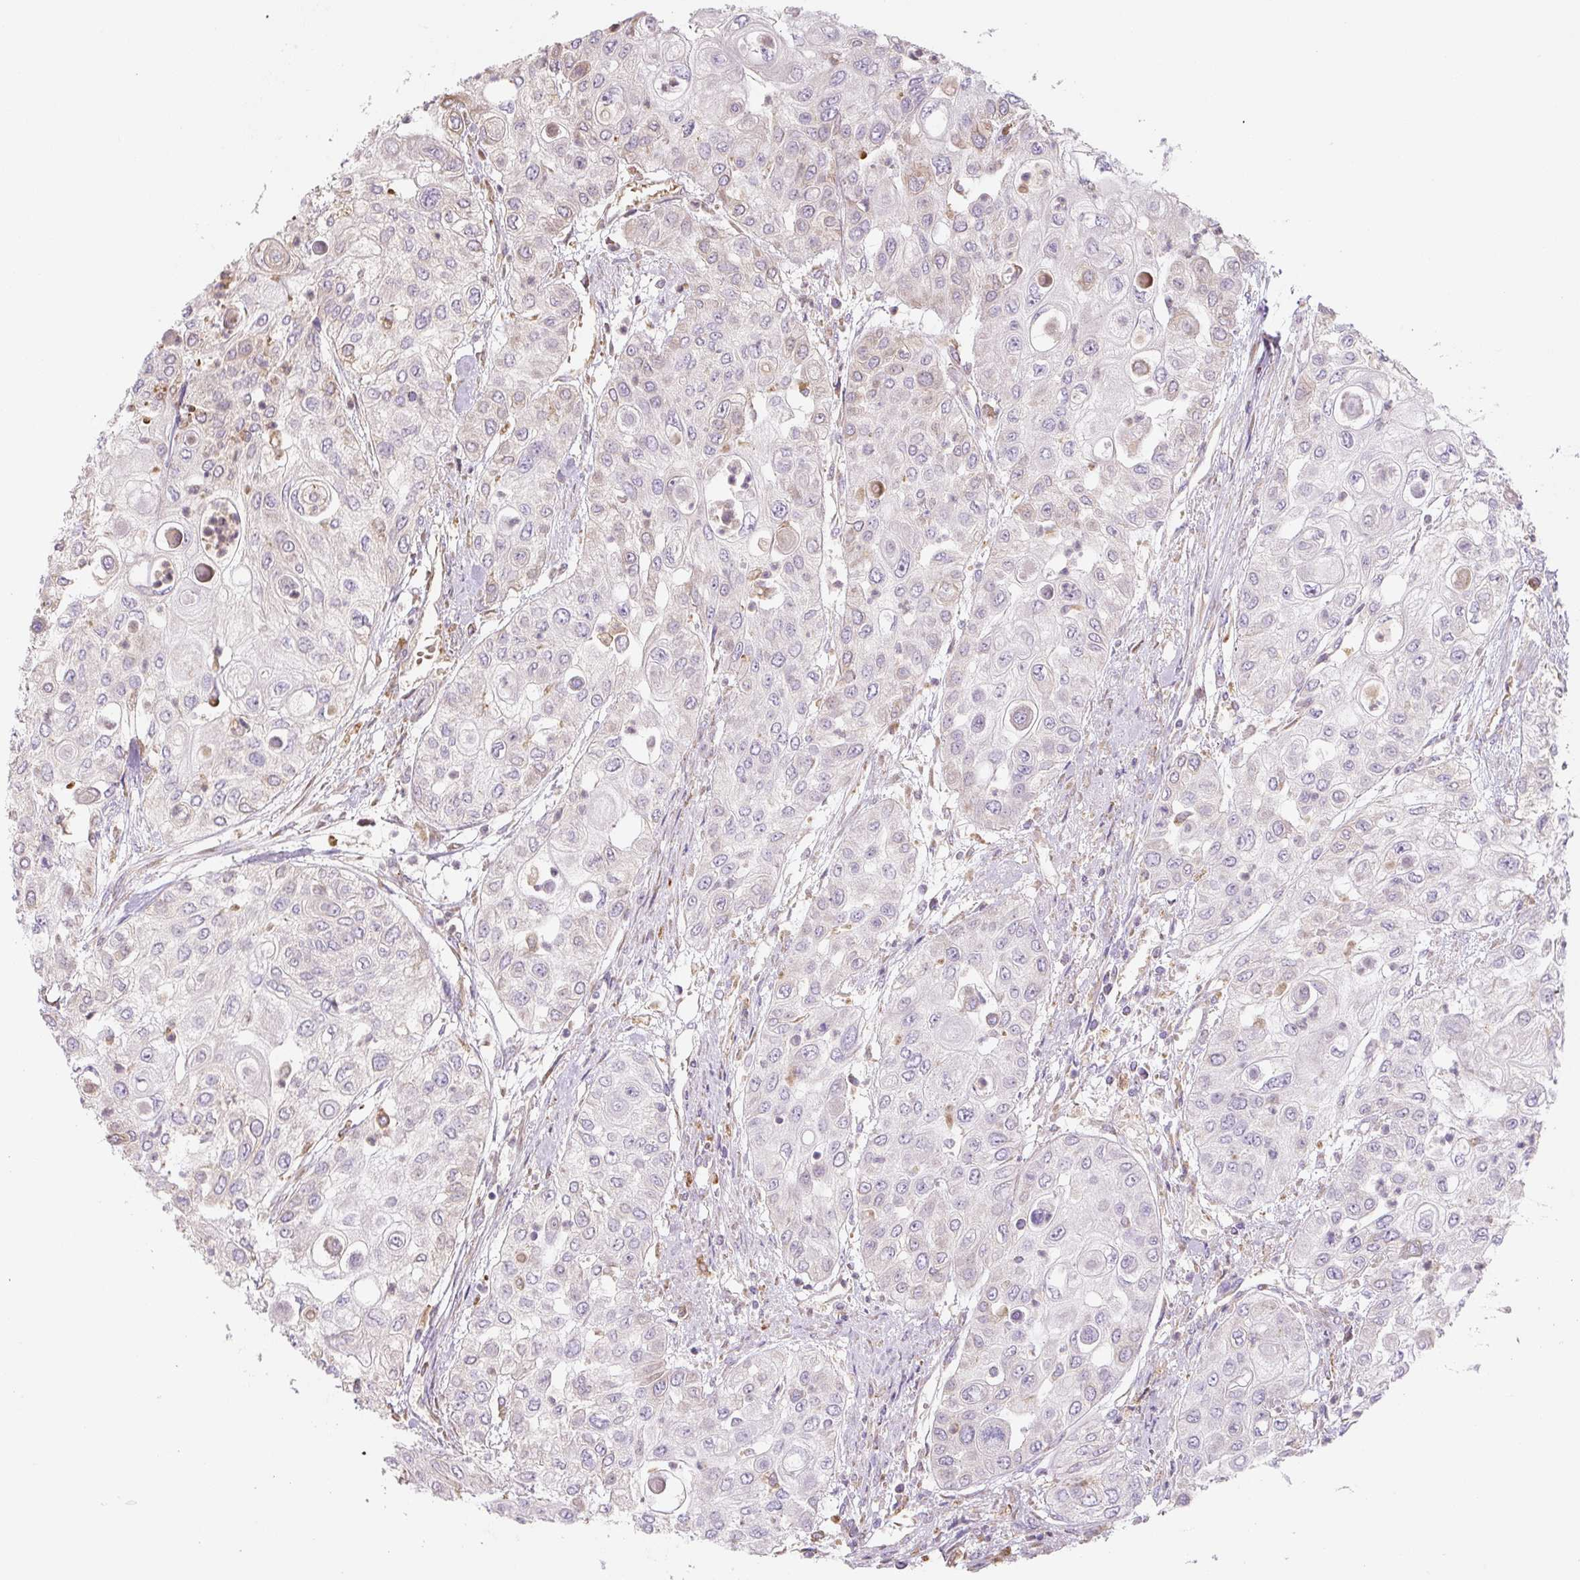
{"staining": {"intensity": "negative", "quantity": "none", "location": "none"}, "tissue": "urothelial cancer", "cell_type": "Tumor cells", "image_type": "cancer", "snomed": [{"axis": "morphology", "description": "Urothelial carcinoma, High grade"}, {"axis": "topography", "description": "Urinary bladder"}], "caption": "Urothelial cancer stained for a protein using immunohistochemistry (IHC) shows no expression tumor cells.", "gene": "RASA1", "patient": {"sex": "female", "age": 79}}